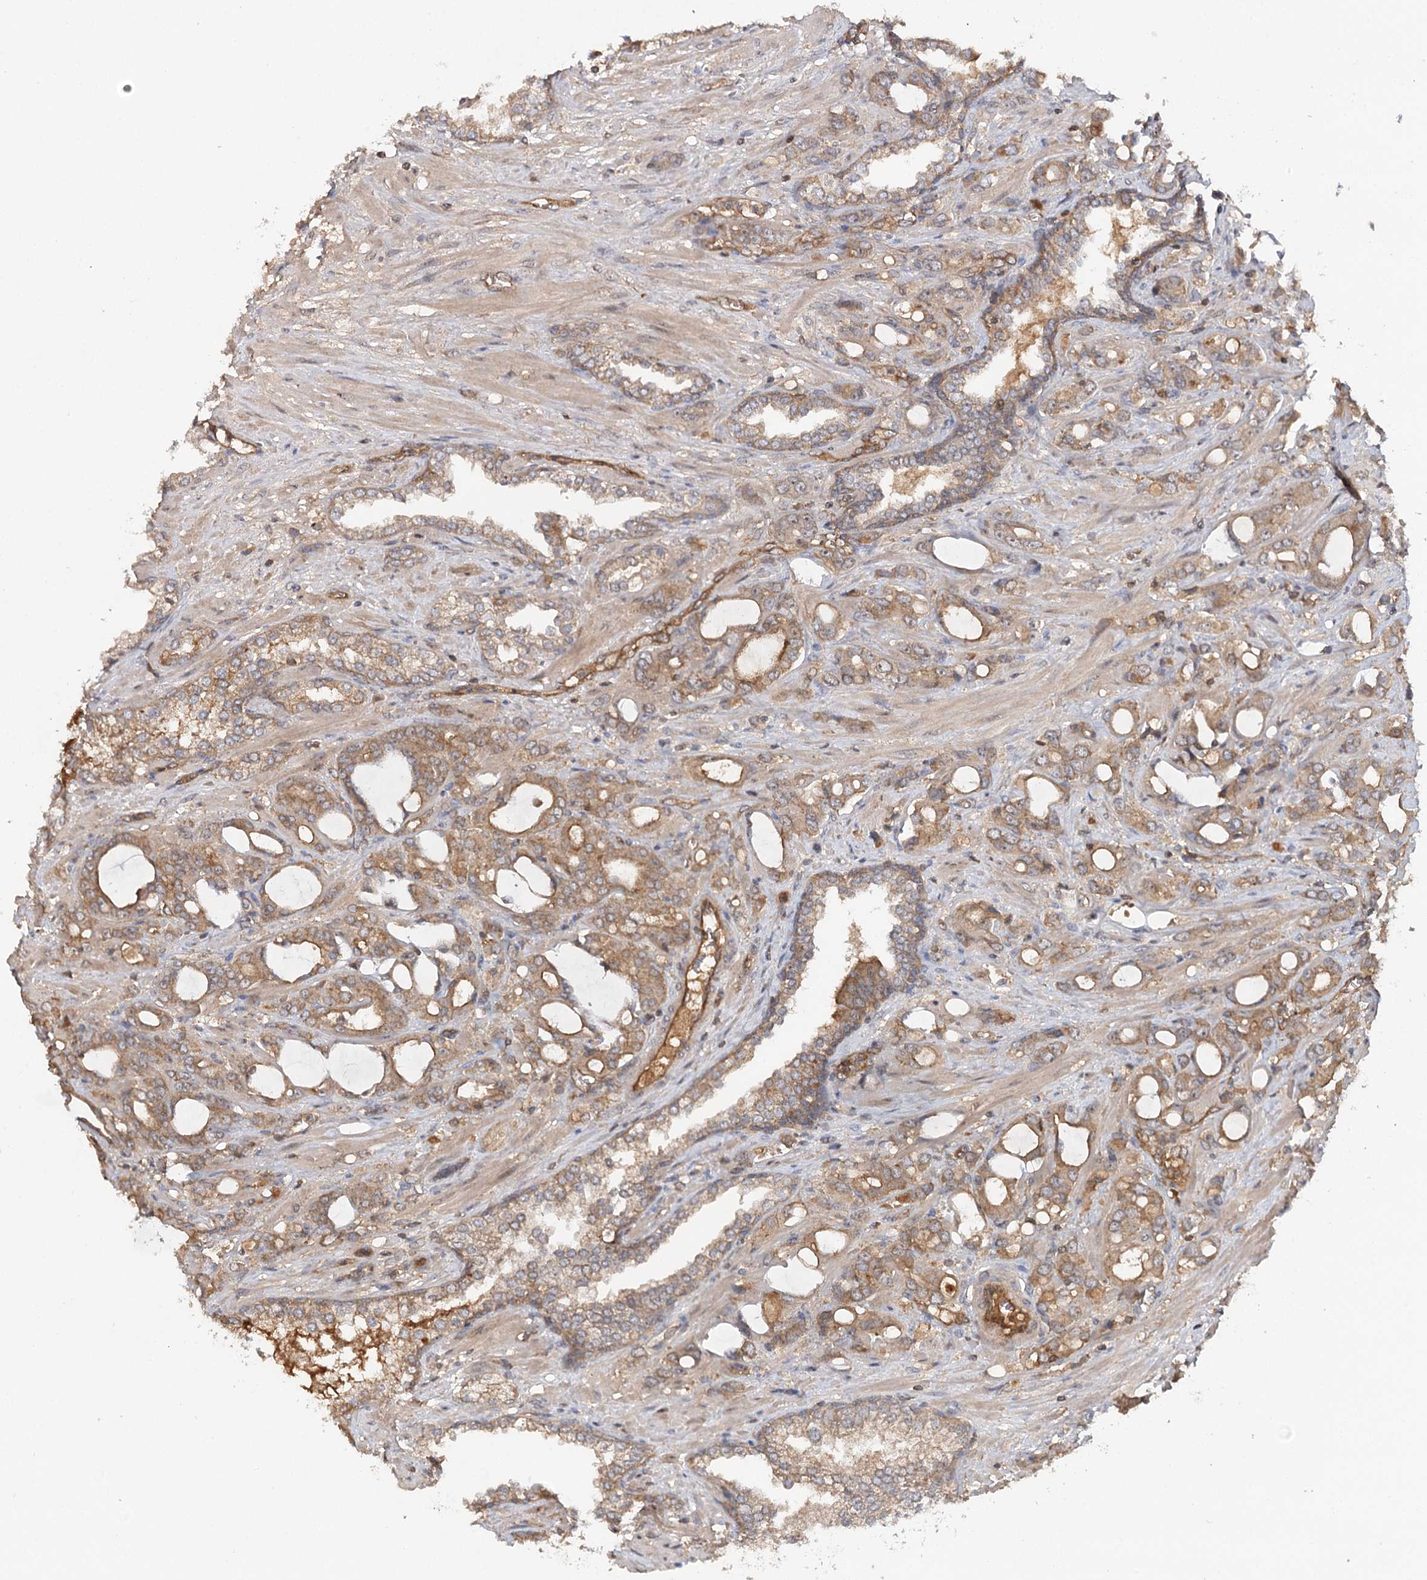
{"staining": {"intensity": "moderate", "quantity": ">75%", "location": "cytoplasmic/membranous"}, "tissue": "prostate cancer", "cell_type": "Tumor cells", "image_type": "cancer", "snomed": [{"axis": "morphology", "description": "Adenocarcinoma, High grade"}, {"axis": "topography", "description": "Prostate"}], "caption": "Protein analysis of adenocarcinoma (high-grade) (prostate) tissue displays moderate cytoplasmic/membranous expression in about >75% of tumor cells.", "gene": "BCR", "patient": {"sex": "male", "age": 72}}